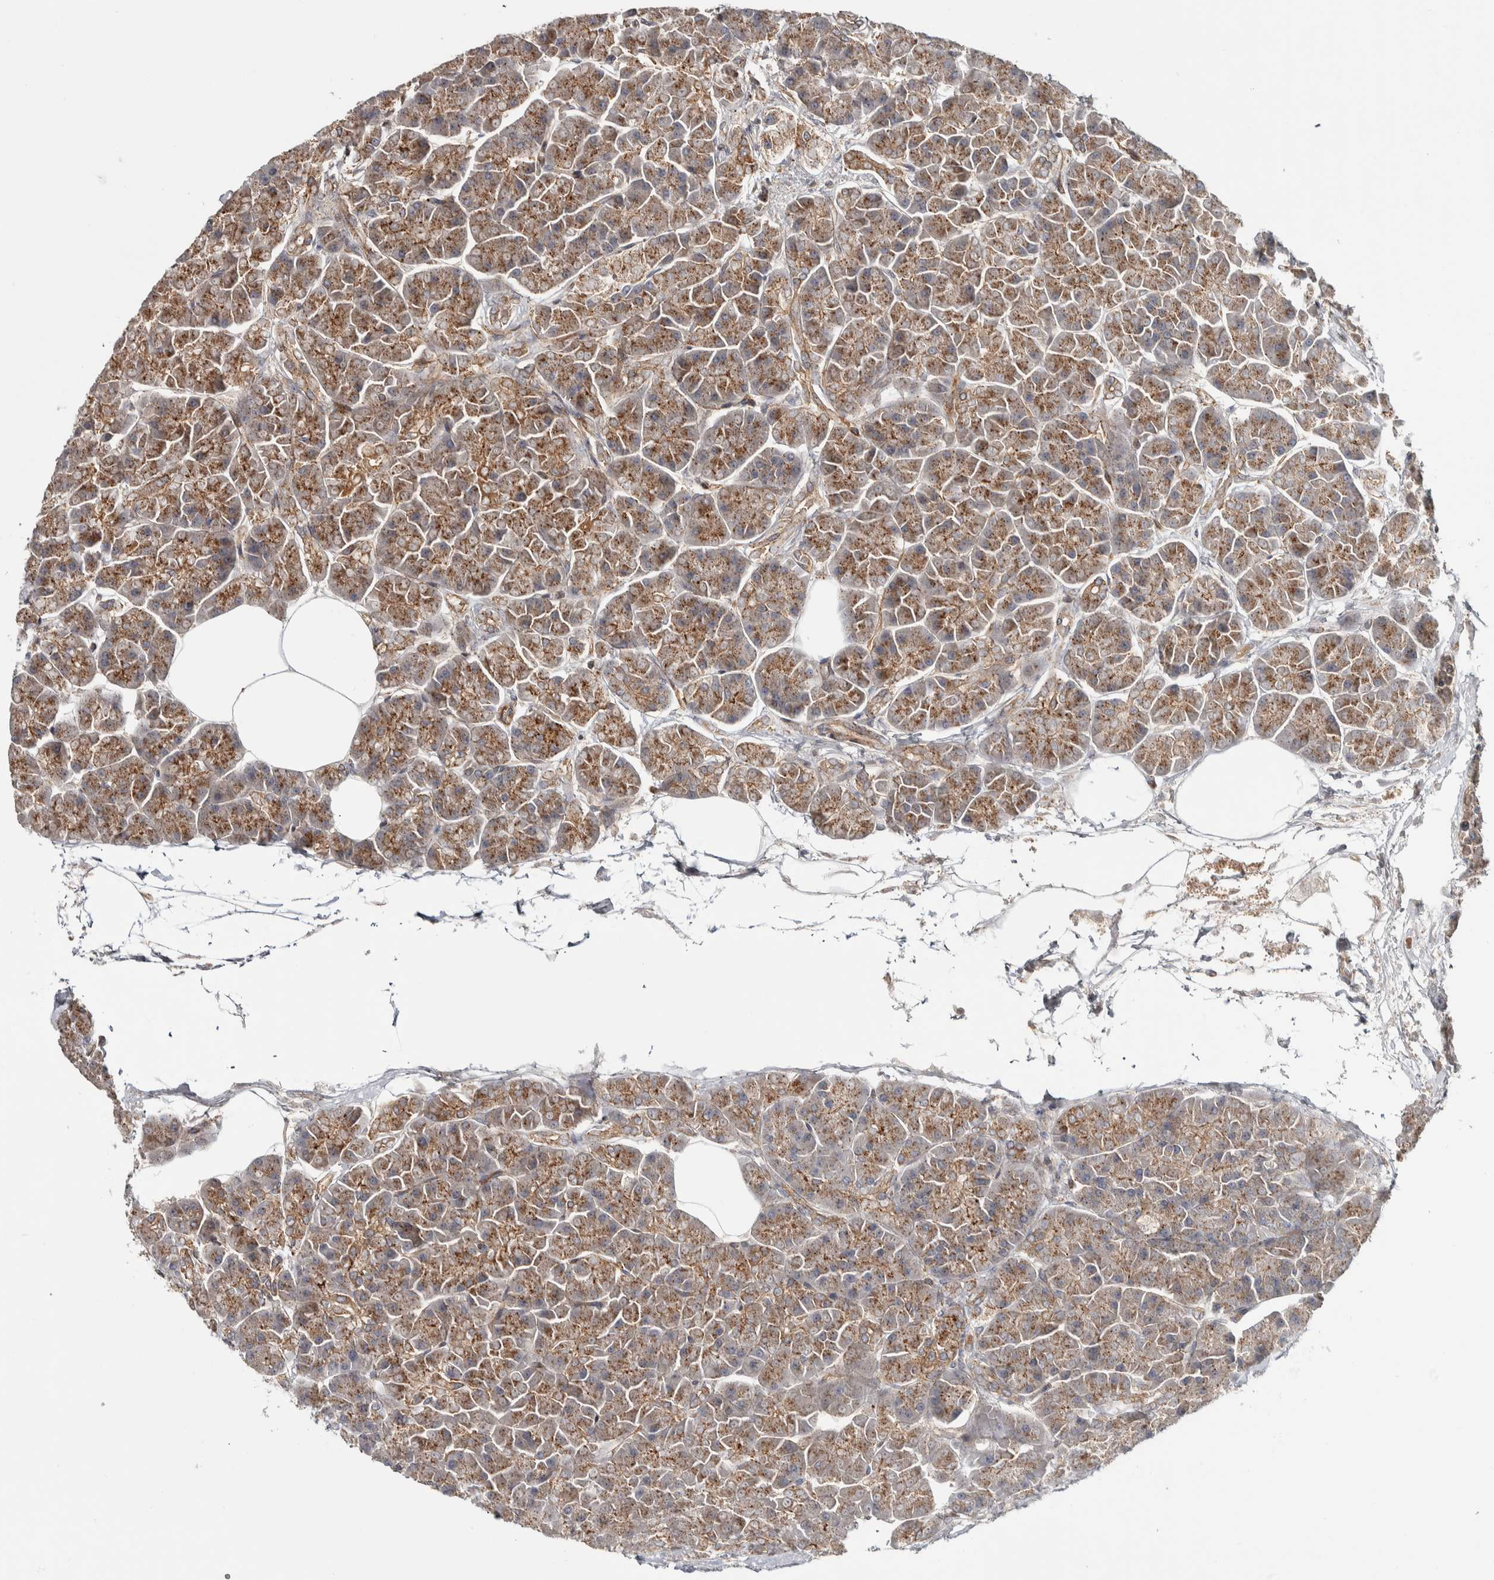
{"staining": {"intensity": "moderate", "quantity": ">75%", "location": "cytoplasmic/membranous"}, "tissue": "pancreas", "cell_type": "Exocrine glandular cells", "image_type": "normal", "snomed": [{"axis": "morphology", "description": "Normal tissue, NOS"}, {"axis": "topography", "description": "Pancreas"}], "caption": "Protein staining of benign pancreas demonstrates moderate cytoplasmic/membranous staining in approximately >75% of exocrine glandular cells. The protein is shown in brown color, while the nuclei are stained blue.", "gene": "CHMP4C", "patient": {"sex": "female", "age": 70}}